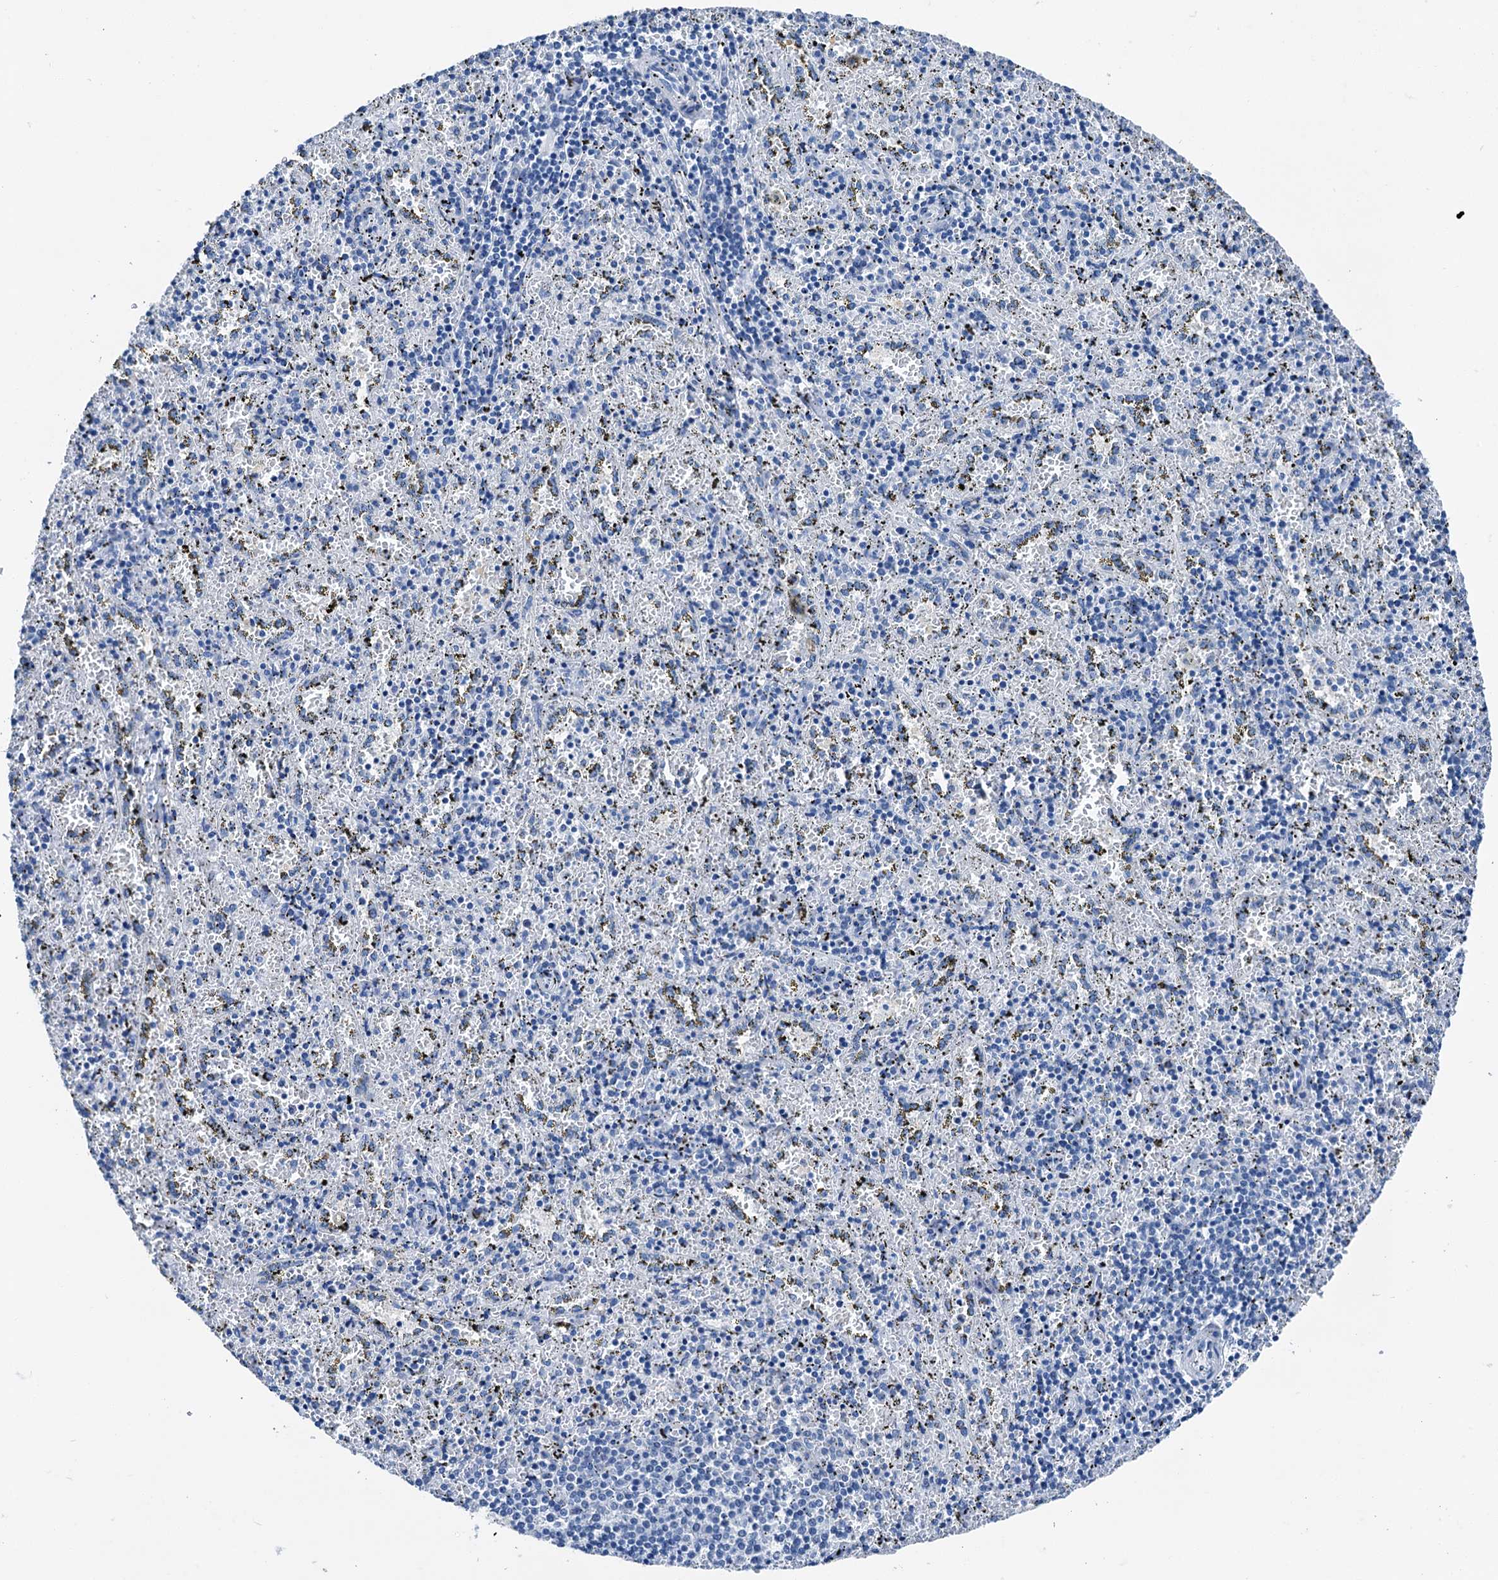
{"staining": {"intensity": "negative", "quantity": "none", "location": "none"}, "tissue": "spleen", "cell_type": "Cells in red pulp", "image_type": "normal", "snomed": [{"axis": "morphology", "description": "Normal tissue, NOS"}, {"axis": "topography", "description": "Spleen"}], "caption": "DAB (3,3'-diaminobenzidine) immunohistochemical staining of normal human spleen demonstrates no significant expression in cells in red pulp. (DAB immunohistochemistry (IHC), high magnification).", "gene": "CBLN3", "patient": {"sex": "male", "age": 11}}